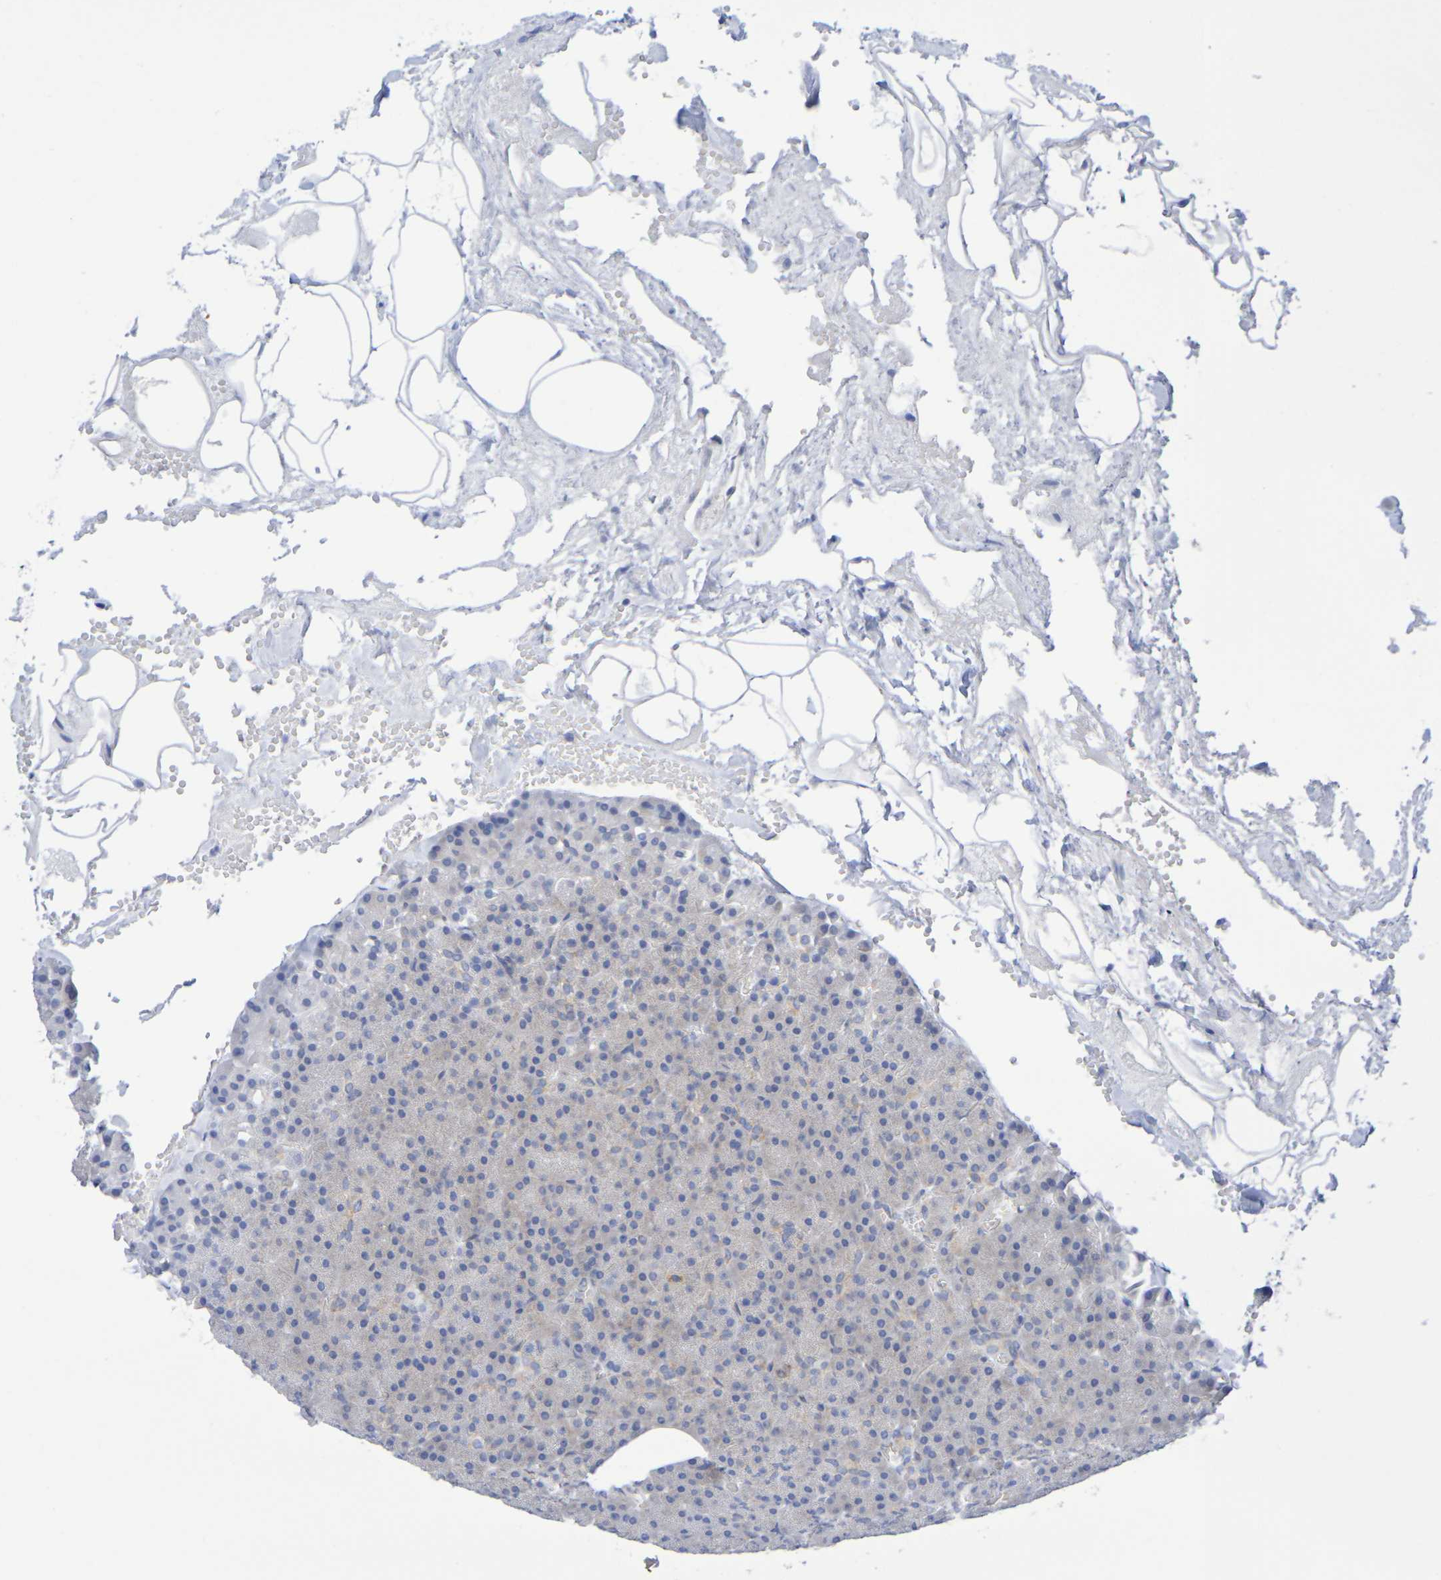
{"staining": {"intensity": "moderate", "quantity": "<25%", "location": "cytoplasmic/membranous"}, "tissue": "pancreas", "cell_type": "Exocrine glandular cells", "image_type": "normal", "snomed": [{"axis": "morphology", "description": "Normal tissue, NOS"}, {"axis": "topography", "description": "Pancreas"}], "caption": "Immunohistochemistry of unremarkable pancreas displays low levels of moderate cytoplasmic/membranous staining in approximately <25% of exocrine glandular cells. (IHC, brightfield microscopy, high magnification).", "gene": "TMCC3", "patient": {"sex": "female", "age": 35}}